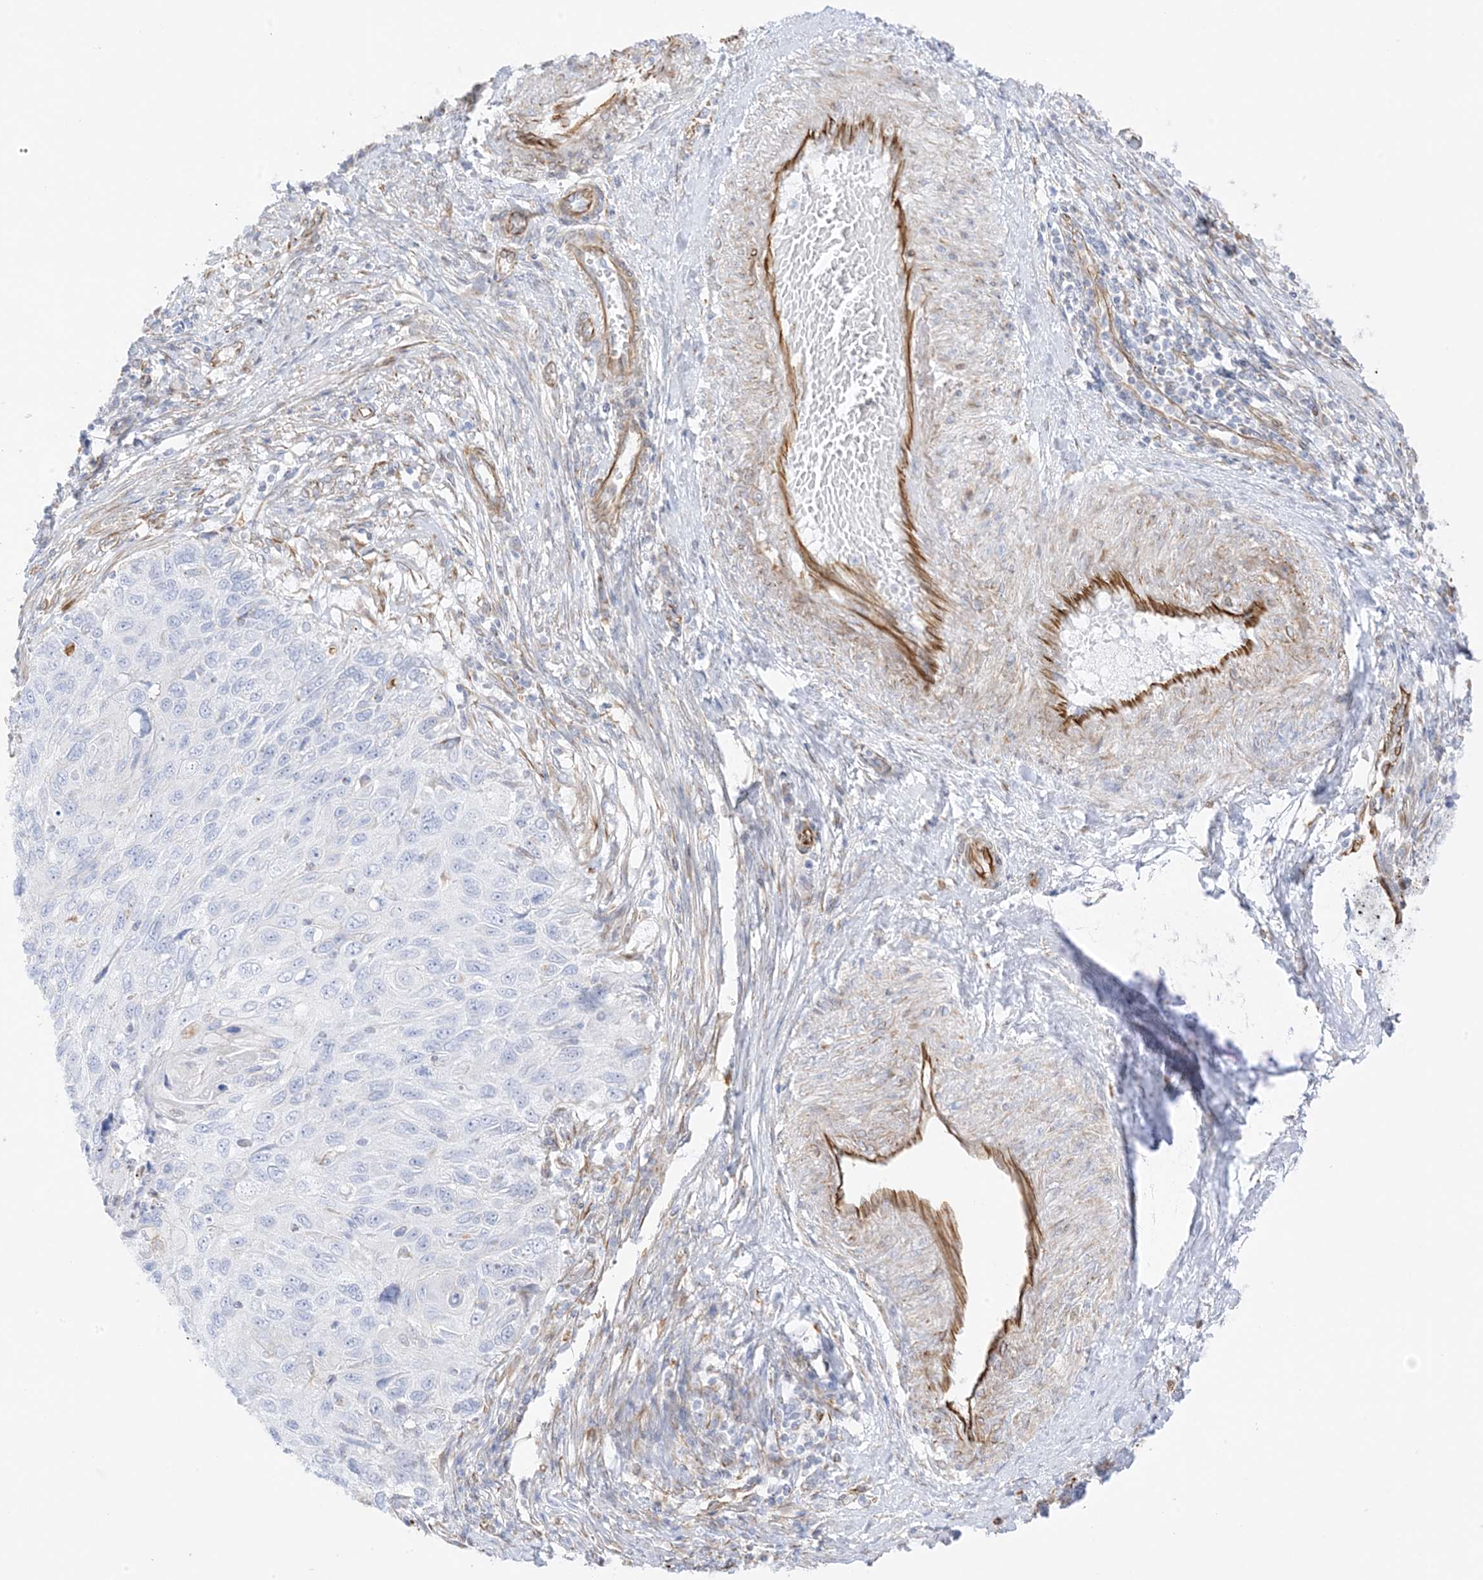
{"staining": {"intensity": "negative", "quantity": "none", "location": "none"}, "tissue": "cervical cancer", "cell_type": "Tumor cells", "image_type": "cancer", "snomed": [{"axis": "morphology", "description": "Squamous cell carcinoma, NOS"}, {"axis": "topography", "description": "Cervix"}], "caption": "Micrograph shows no significant protein expression in tumor cells of cervical cancer (squamous cell carcinoma).", "gene": "PID1", "patient": {"sex": "female", "age": 70}}